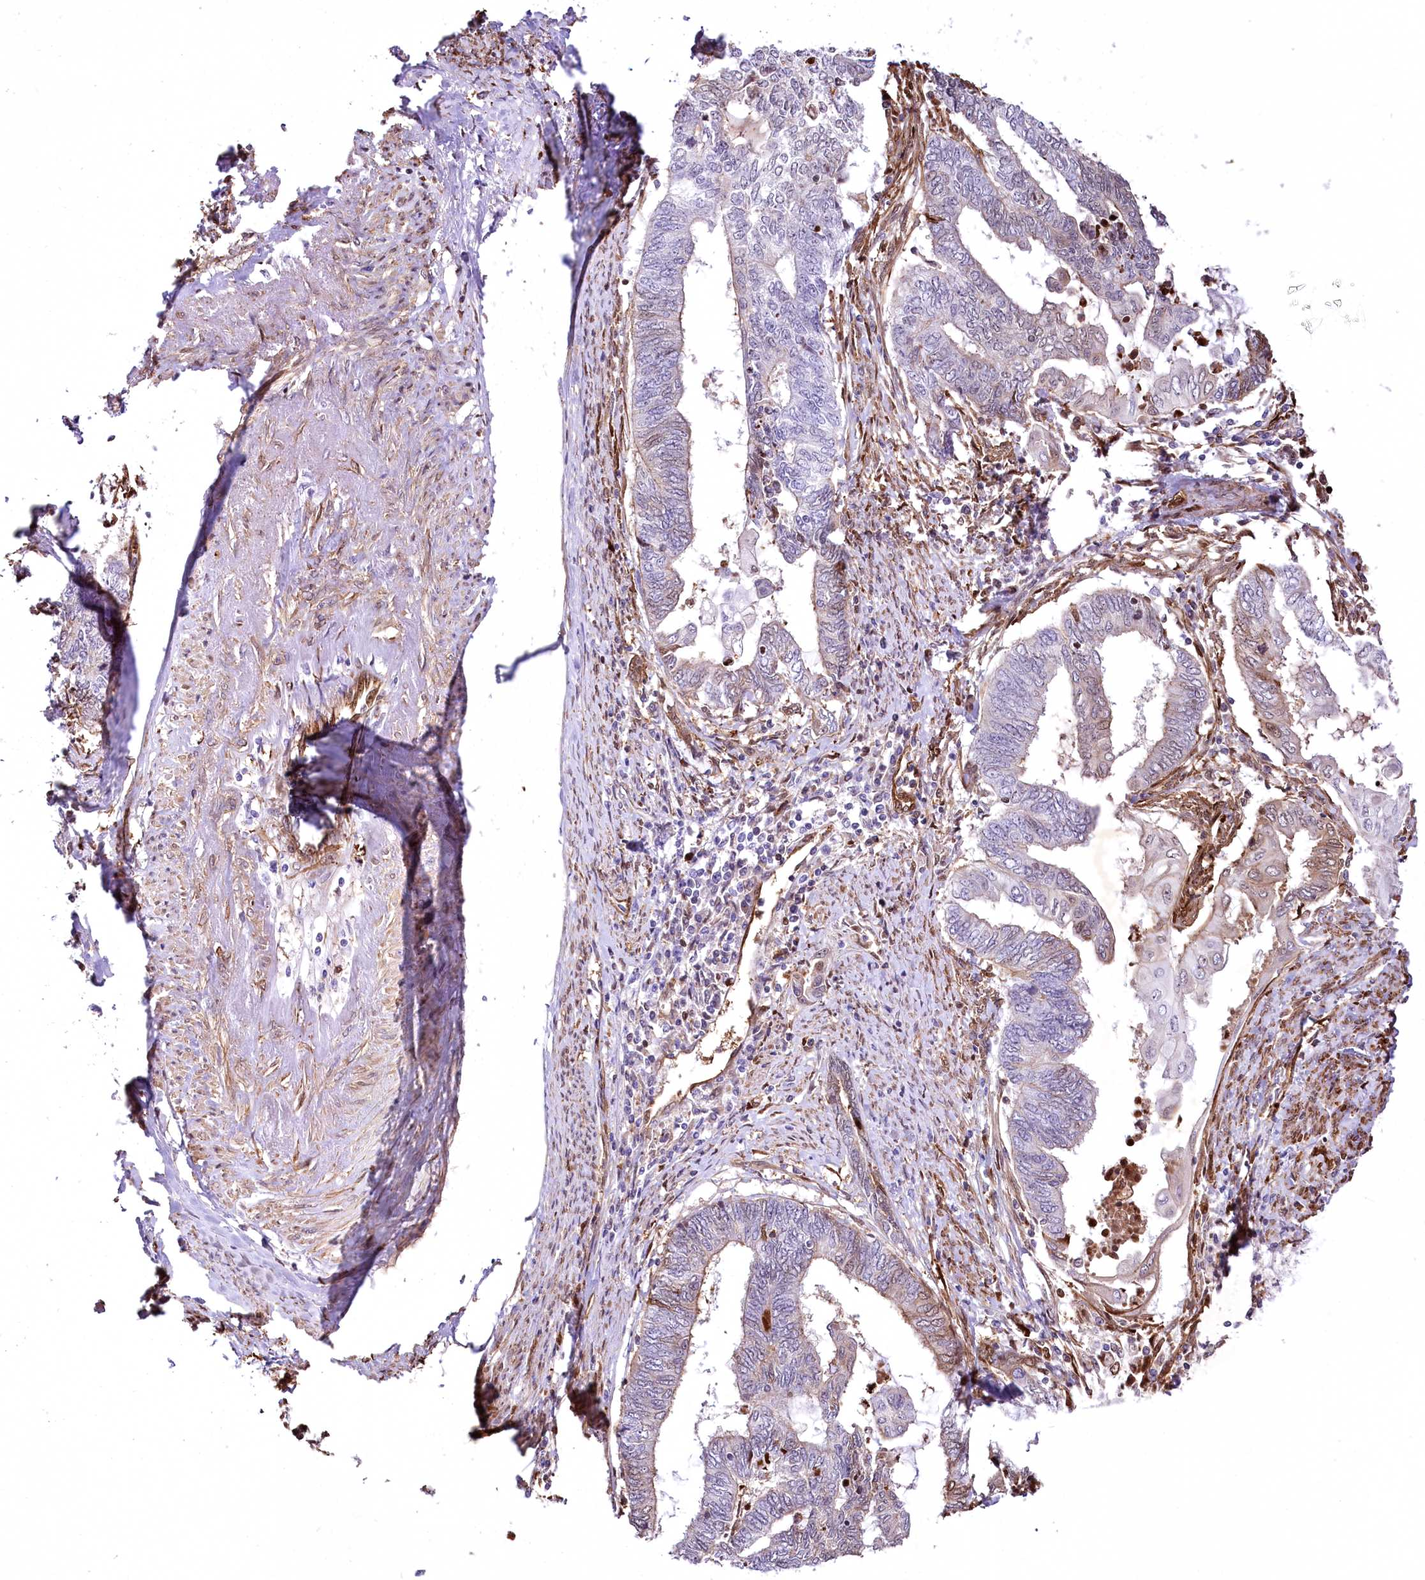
{"staining": {"intensity": "weak", "quantity": "<25%", "location": "cytoplasmic/membranous,nuclear"}, "tissue": "endometrial cancer", "cell_type": "Tumor cells", "image_type": "cancer", "snomed": [{"axis": "morphology", "description": "Adenocarcinoma, NOS"}, {"axis": "topography", "description": "Uterus"}, {"axis": "topography", "description": "Endometrium"}], "caption": "Photomicrograph shows no significant protein positivity in tumor cells of endometrial cancer. (Stains: DAB IHC with hematoxylin counter stain, Microscopy: brightfield microscopy at high magnification).", "gene": "PTMS", "patient": {"sex": "female", "age": 70}}